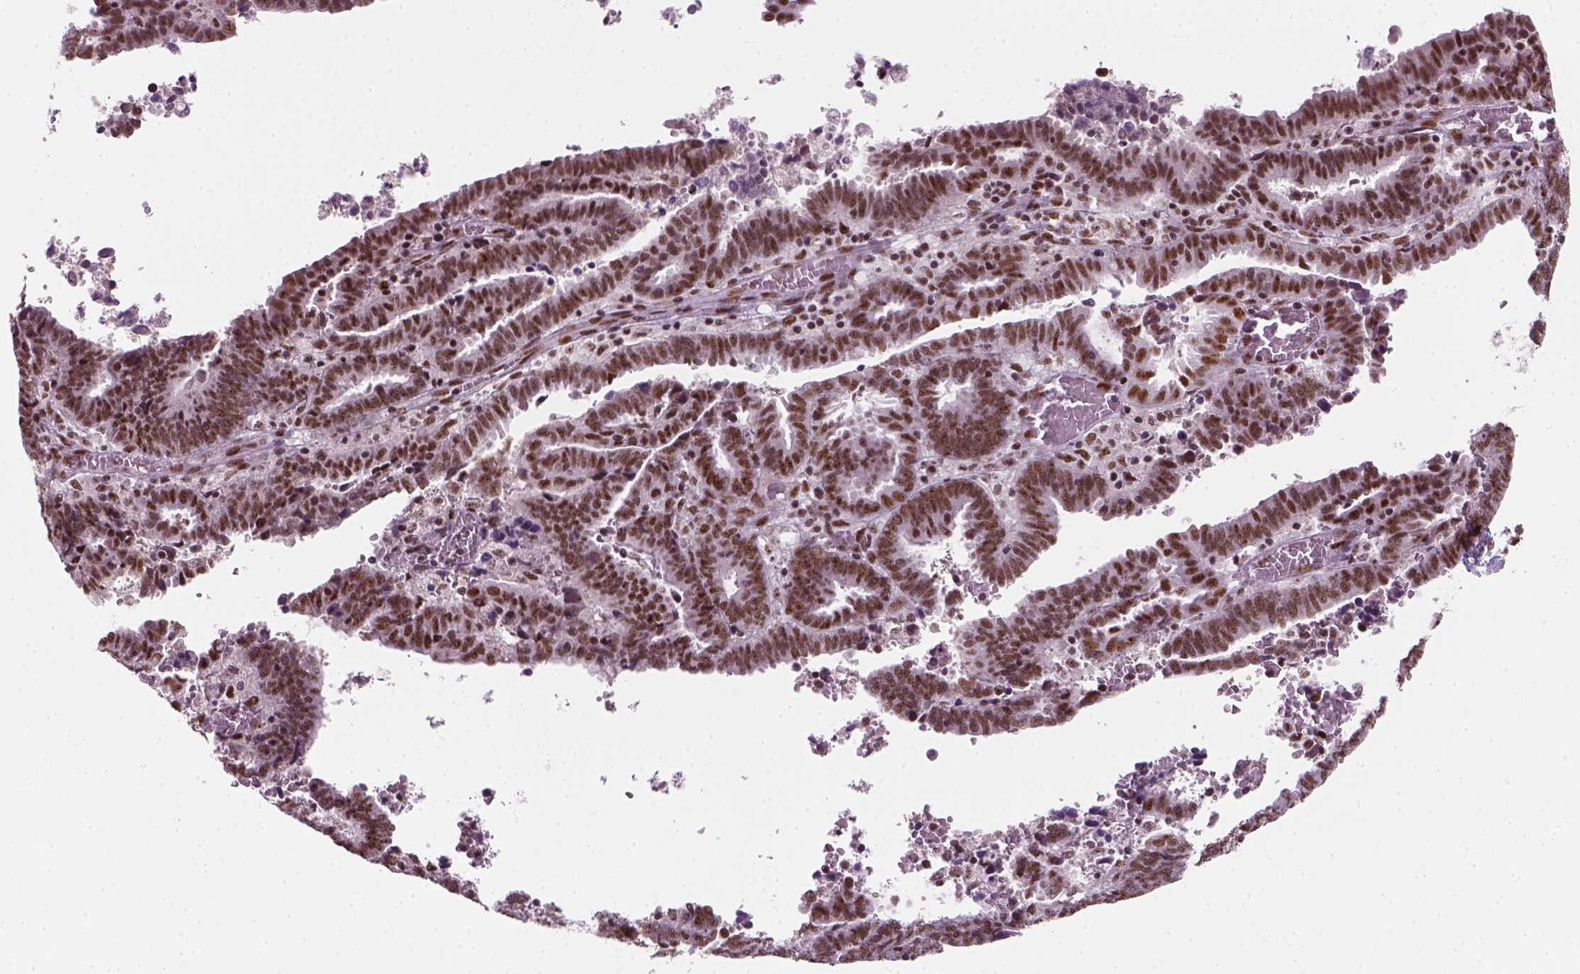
{"staining": {"intensity": "moderate", "quantity": ">75%", "location": "nuclear"}, "tissue": "endometrial cancer", "cell_type": "Tumor cells", "image_type": "cancer", "snomed": [{"axis": "morphology", "description": "Adenocarcinoma, NOS"}, {"axis": "topography", "description": "Uterus"}], "caption": "Endometrial cancer (adenocarcinoma) tissue demonstrates moderate nuclear staining in approximately >75% of tumor cells, visualized by immunohistochemistry.", "gene": "GTF2F1", "patient": {"sex": "female", "age": 83}}